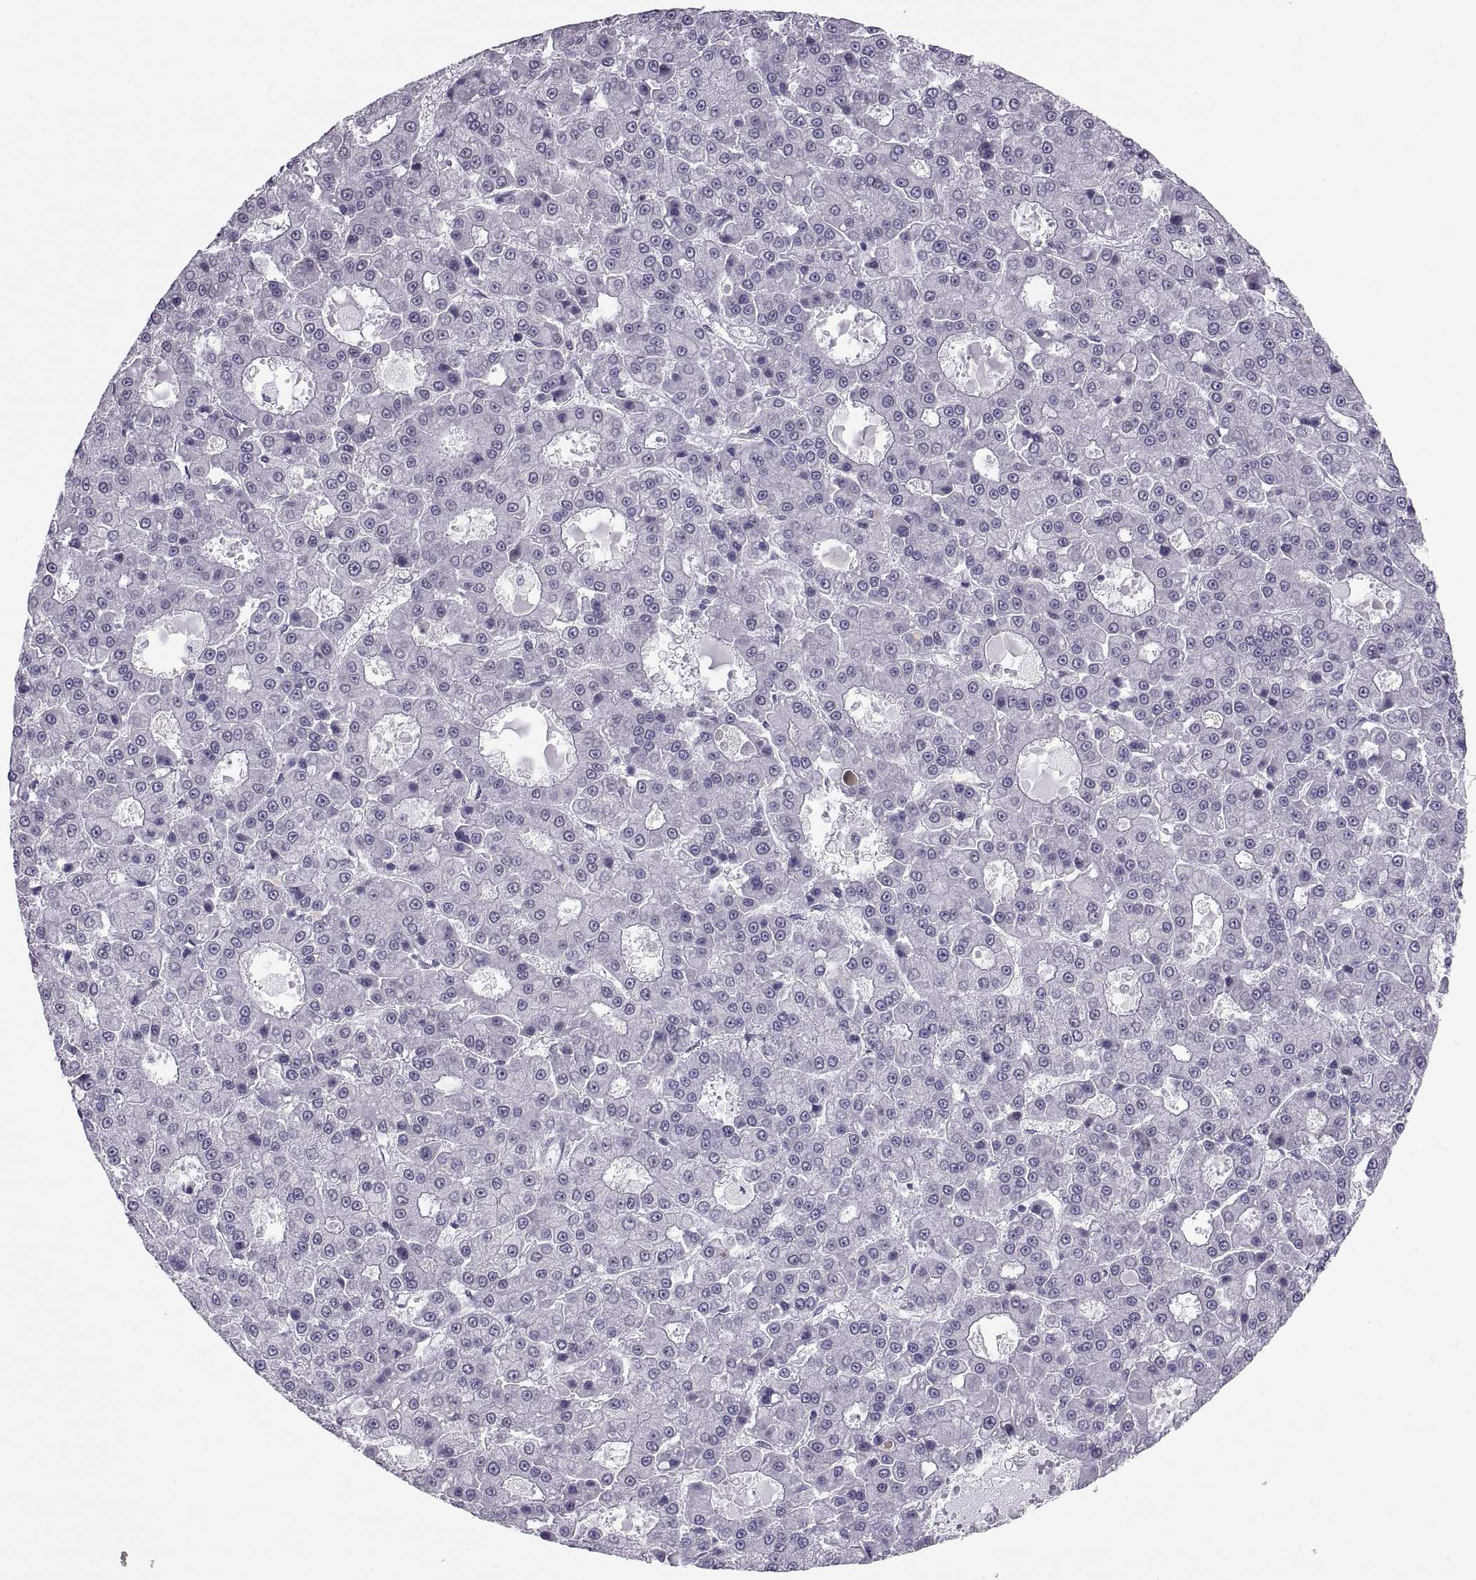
{"staining": {"intensity": "negative", "quantity": "none", "location": "none"}, "tissue": "liver cancer", "cell_type": "Tumor cells", "image_type": "cancer", "snomed": [{"axis": "morphology", "description": "Carcinoma, Hepatocellular, NOS"}, {"axis": "topography", "description": "Liver"}], "caption": "This image is of liver cancer stained with immunohistochemistry to label a protein in brown with the nuclei are counter-stained blue. There is no staining in tumor cells. (Stains: DAB IHC with hematoxylin counter stain, Microscopy: brightfield microscopy at high magnification).", "gene": "CARTPT", "patient": {"sex": "male", "age": 70}}